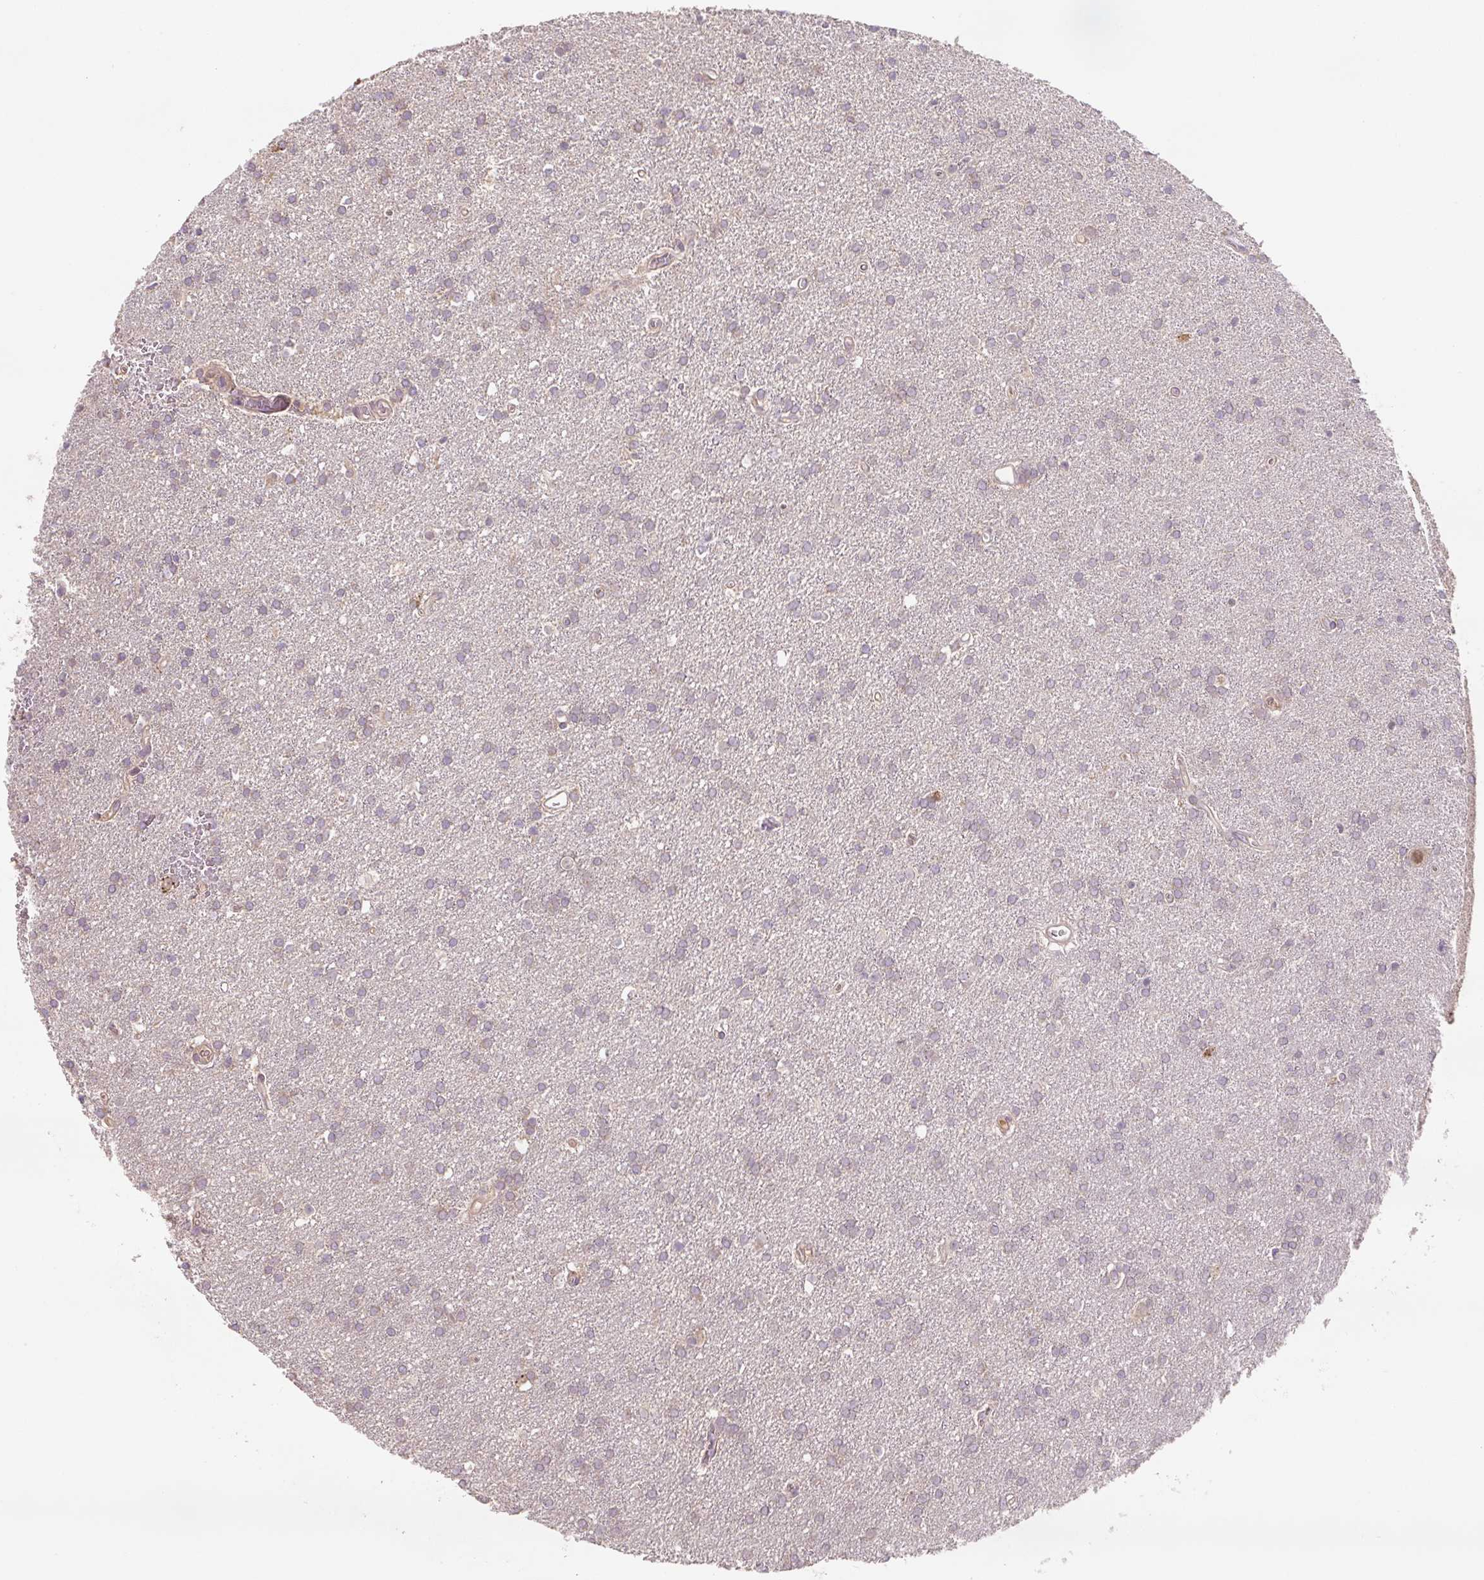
{"staining": {"intensity": "negative", "quantity": "none", "location": "none"}, "tissue": "glioma", "cell_type": "Tumor cells", "image_type": "cancer", "snomed": [{"axis": "morphology", "description": "Glioma, malignant, Low grade"}, {"axis": "topography", "description": "Brain"}], "caption": "An image of human glioma is negative for staining in tumor cells. The staining was performed using DAB to visualize the protein expression in brown, while the nuclei were stained in blue with hematoxylin (Magnification: 20x).", "gene": "C2orf73", "patient": {"sex": "female", "age": 34}}